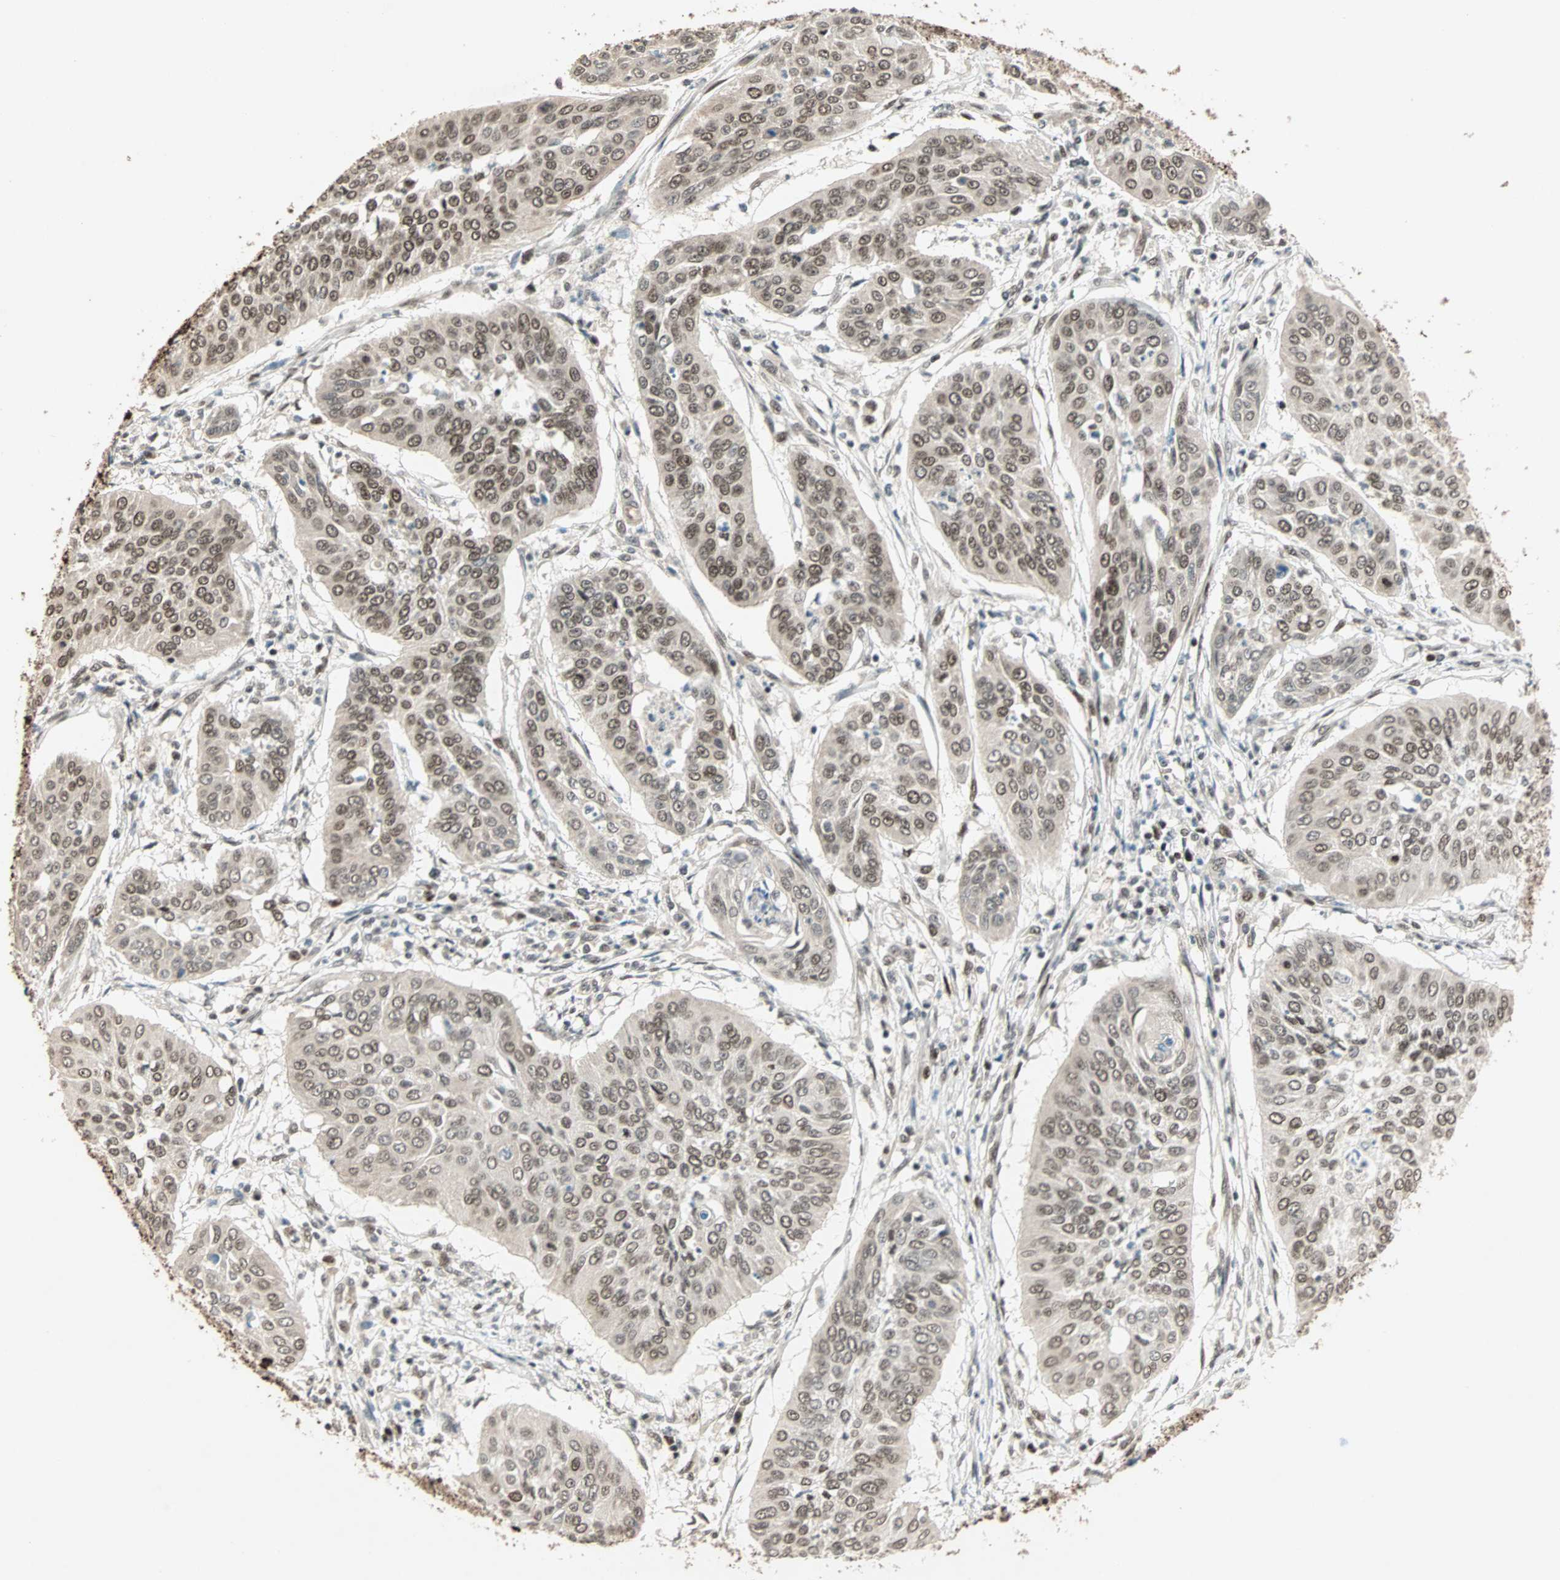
{"staining": {"intensity": "moderate", "quantity": ">75%", "location": "nuclear"}, "tissue": "cervical cancer", "cell_type": "Tumor cells", "image_type": "cancer", "snomed": [{"axis": "morphology", "description": "Normal tissue, NOS"}, {"axis": "morphology", "description": "Squamous cell carcinoma, NOS"}, {"axis": "topography", "description": "Cervix"}], "caption": "Protein expression analysis of cervical cancer (squamous cell carcinoma) shows moderate nuclear staining in approximately >75% of tumor cells.", "gene": "MDC1", "patient": {"sex": "female", "age": 39}}